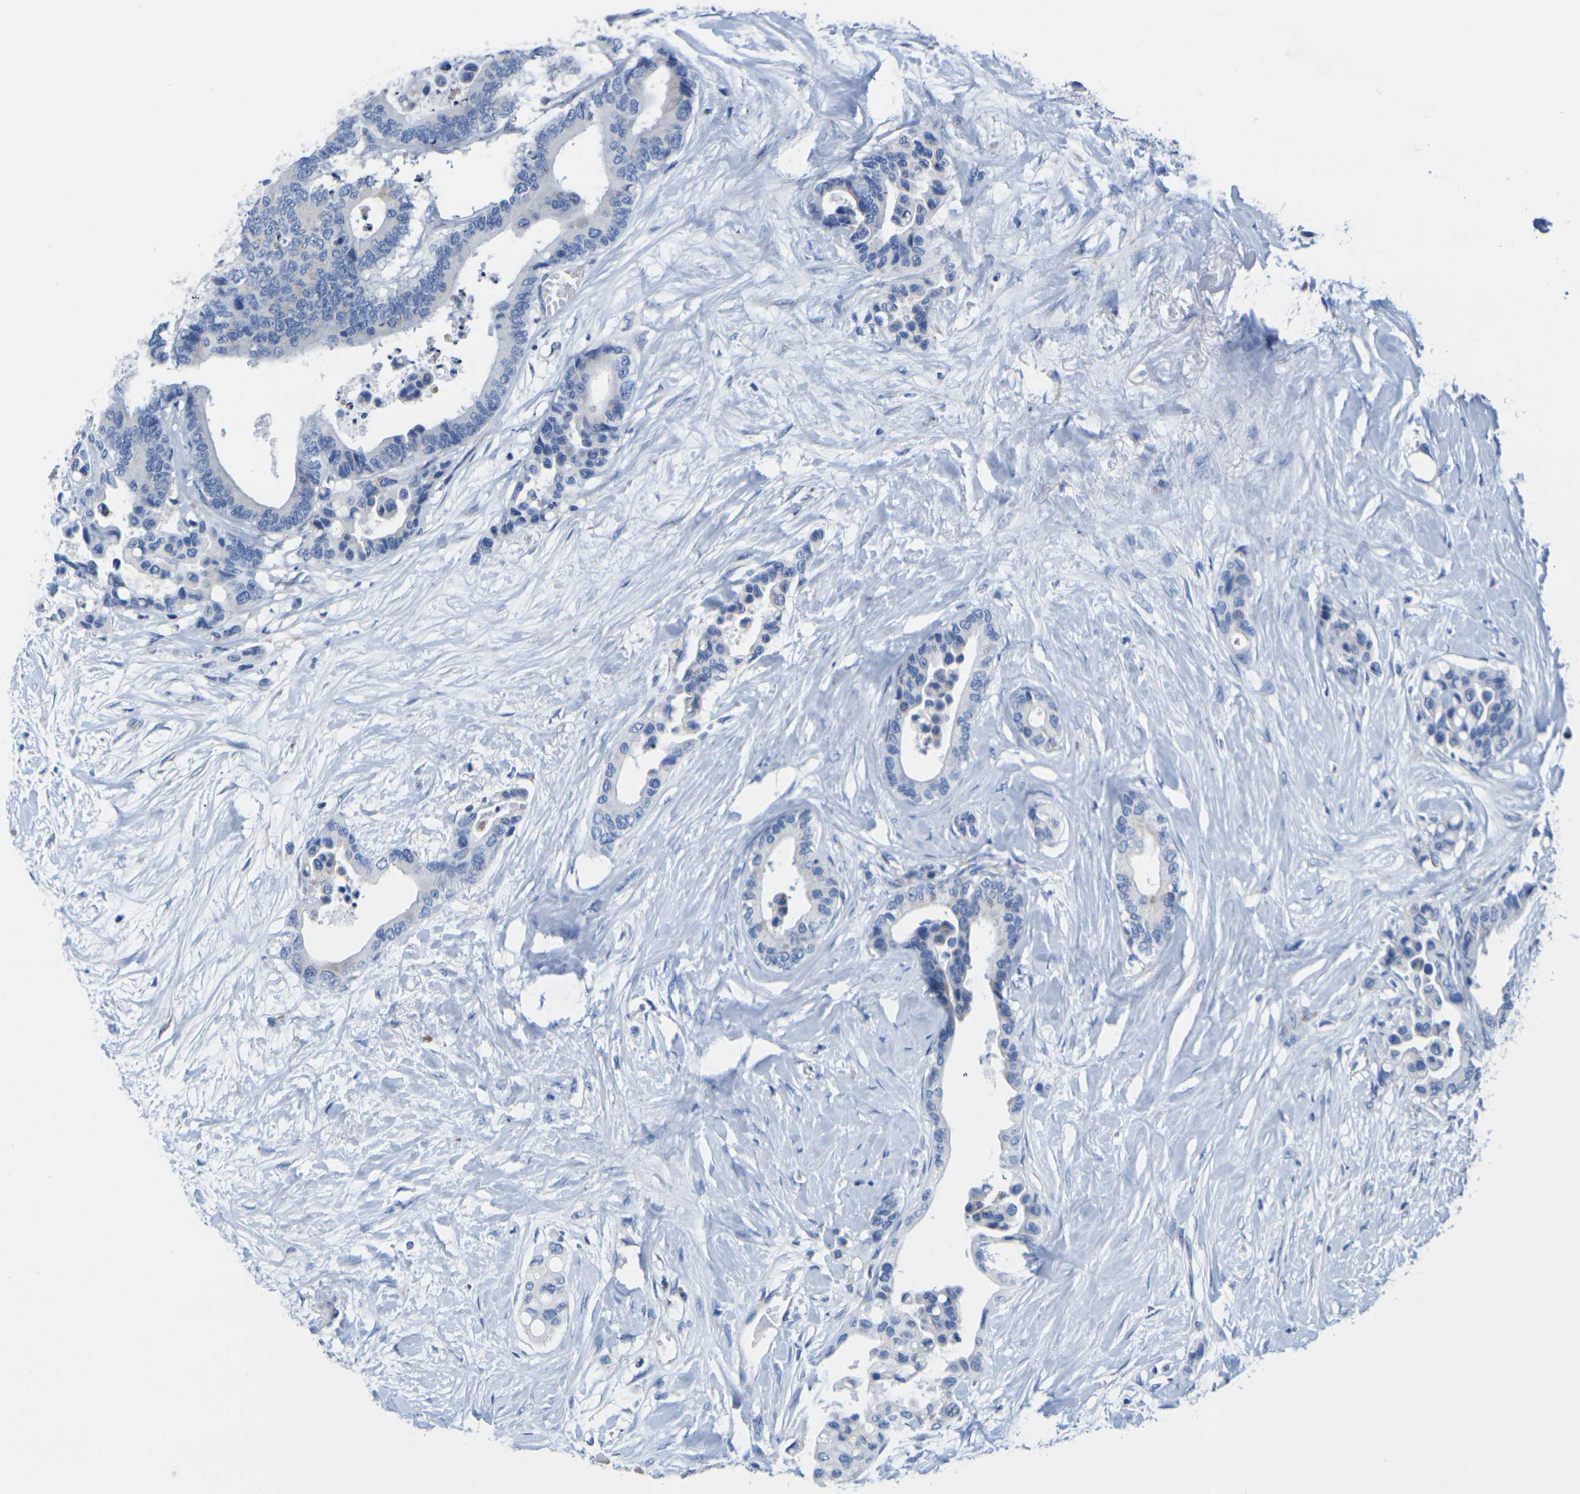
{"staining": {"intensity": "negative", "quantity": "none", "location": "none"}, "tissue": "colorectal cancer", "cell_type": "Tumor cells", "image_type": "cancer", "snomed": [{"axis": "morphology", "description": "Normal tissue, NOS"}, {"axis": "morphology", "description": "Adenocarcinoma, NOS"}, {"axis": "topography", "description": "Colon"}], "caption": "This is an IHC micrograph of human colorectal cancer. There is no positivity in tumor cells.", "gene": "TMEM204", "patient": {"sex": "male", "age": 82}}